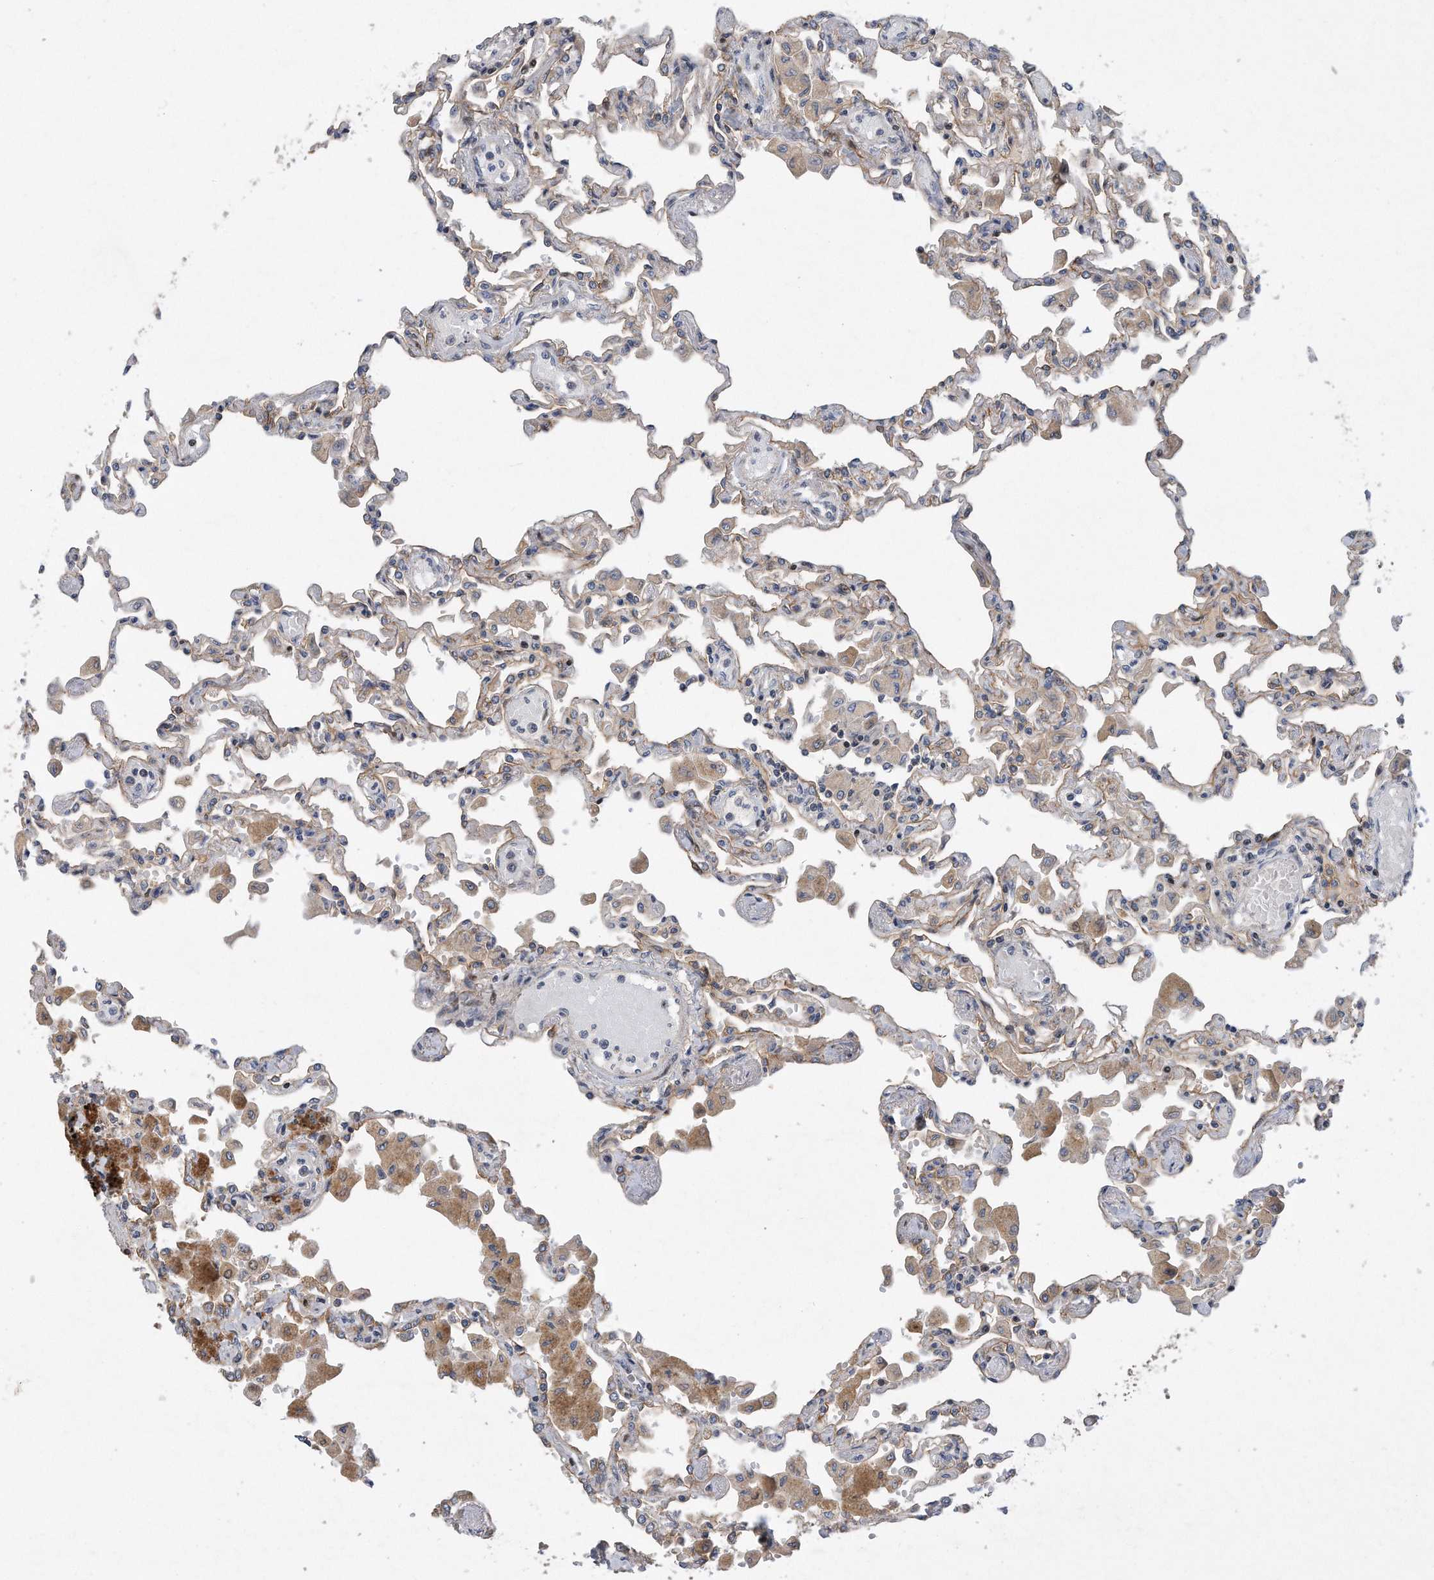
{"staining": {"intensity": "negative", "quantity": "none", "location": "none"}, "tissue": "lung", "cell_type": "Alveolar cells", "image_type": "normal", "snomed": [{"axis": "morphology", "description": "Normal tissue, NOS"}, {"axis": "topography", "description": "Bronchus"}, {"axis": "topography", "description": "Lung"}], "caption": "Alveolar cells show no significant protein staining in normal lung. The staining was performed using DAB to visualize the protein expression in brown, while the nuclei were stained in blue with hematoxylin (Magnification: 20x).", "gene": "CDH12", "patient": {"sex": "female", "age": 49}}